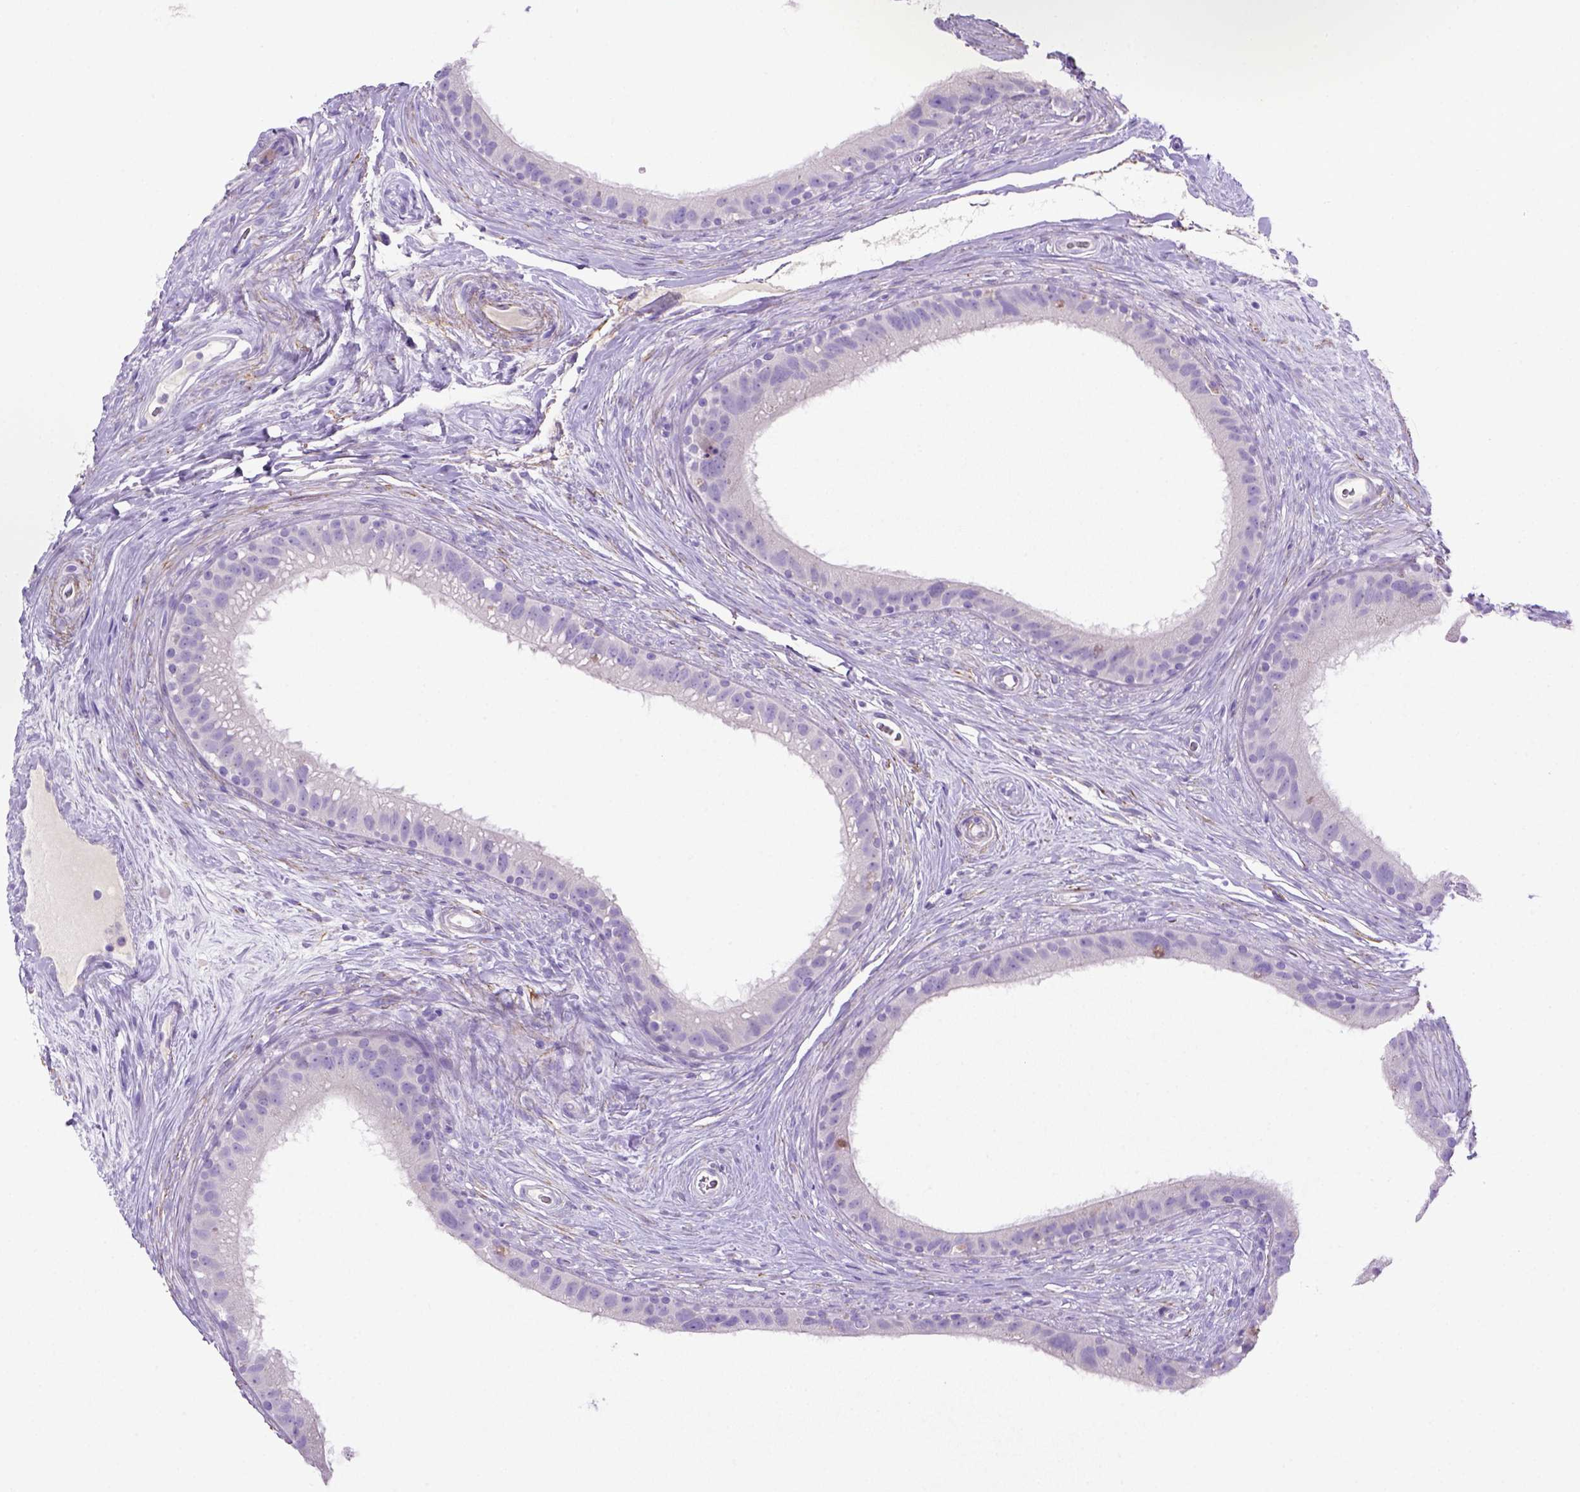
{"staining": {"intensity": "negative", "quantity": "none", "location": "none"}, "tissue": "epididymis", "cell_type": "Glandular cells", "image_type": "normal", "snomed": [{"axis": "morphology", "description": "Normal tissue, NOS"}, {"axis": "topography", "description": "Epididymis"}], "caption": "High power microscopy image of an immunohistochemistry (IHC) photomicrograph of unremarkable epididymis, revealing no significant expression in glandular cells.", "gene": "SIRPD", "patient": {"sex": "male", "age": 59}}